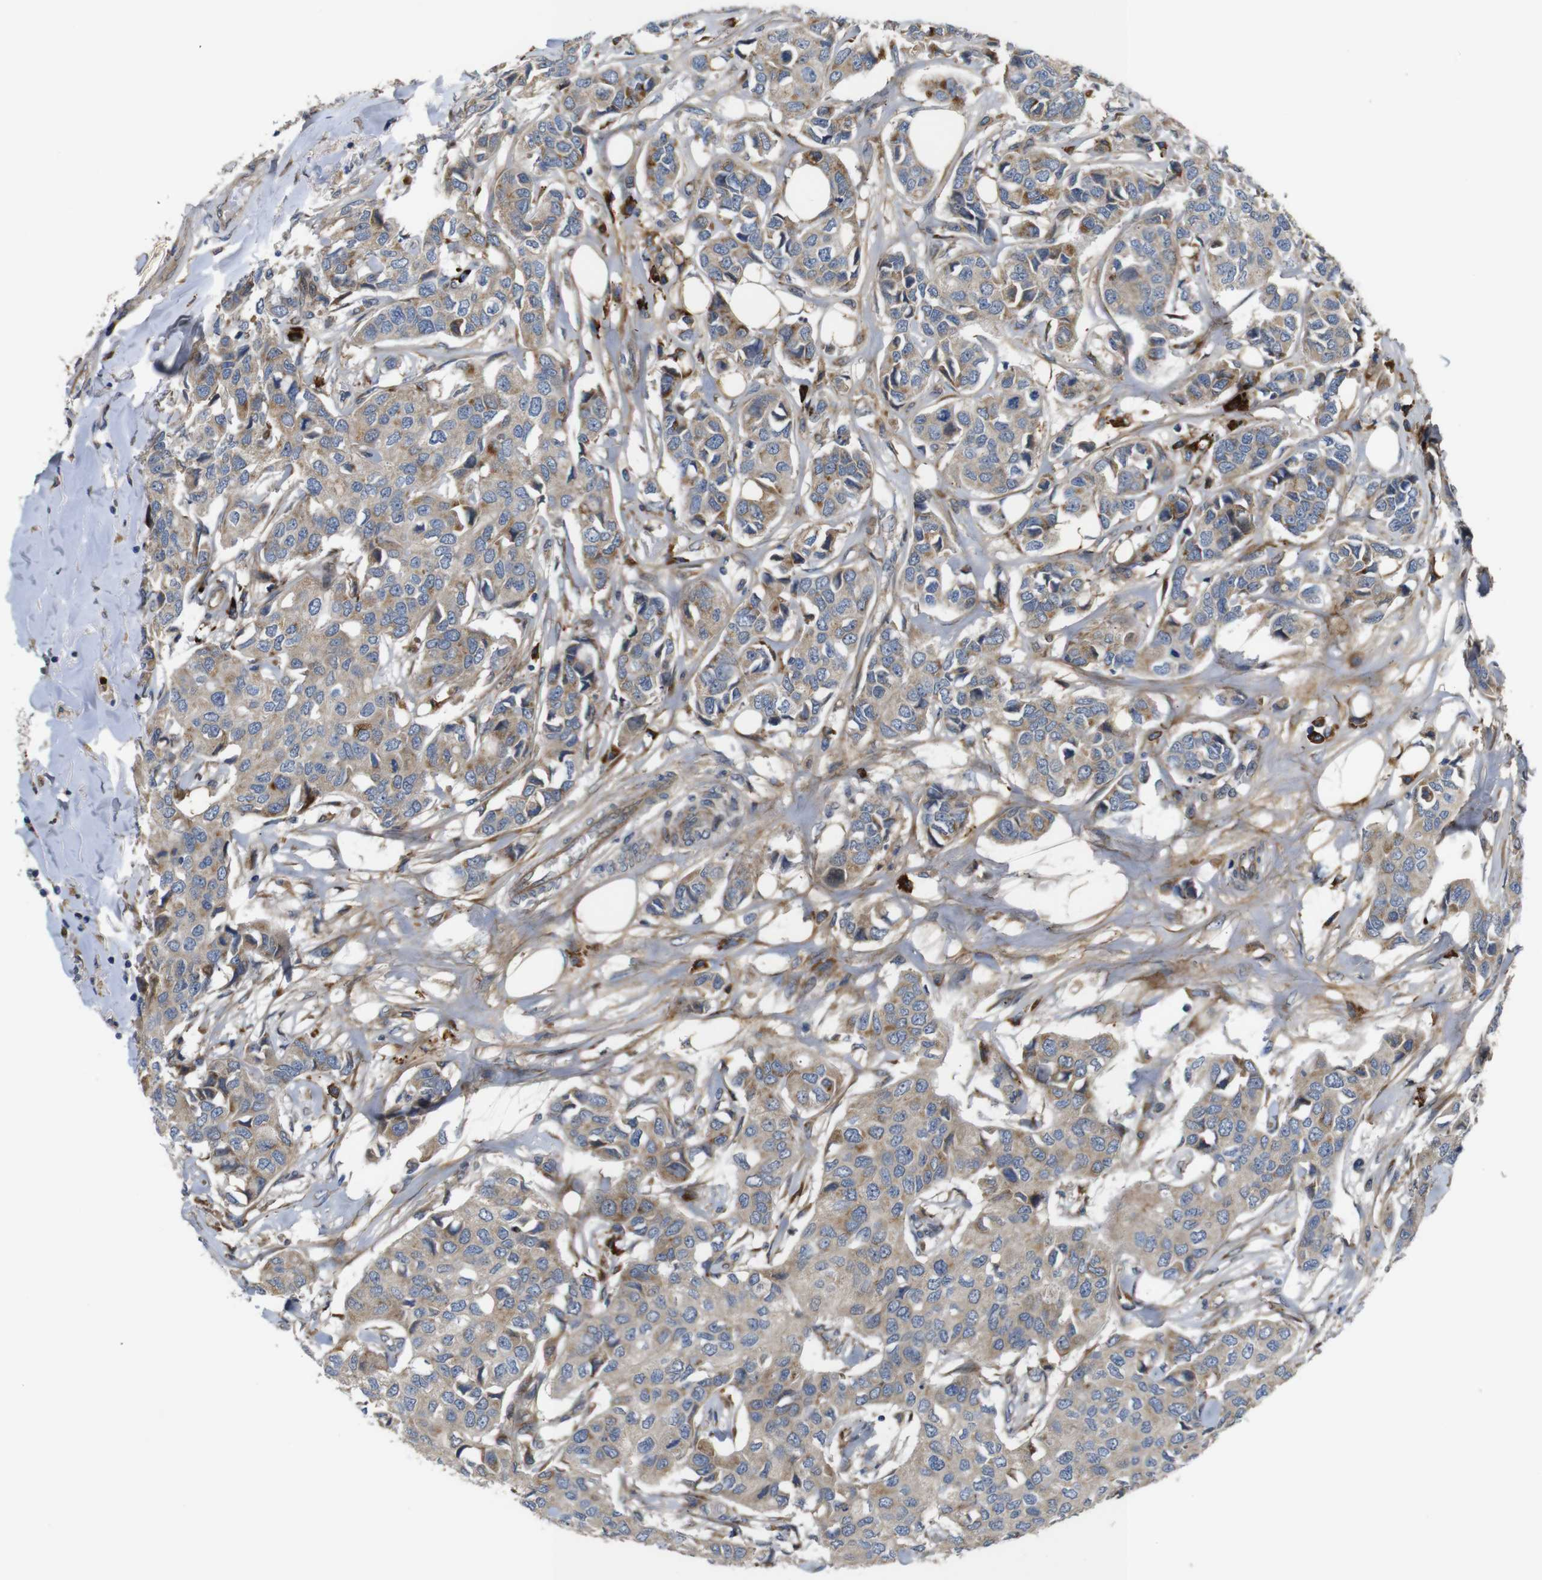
{"staining": {"intensity": "weak", "quantity": ">75%", "location": "cytoplasmic/membranous"}, "tissue": "breast cancer", "cell_type": "Tumor cells", "image_type": "cancer", "snomed": [{"axis": "morphology", "description": "Duct carcinoma"}, {"axis": "topography", "description": "Breast"}], "caption": "Protein analysis of breast cancer tissue shows weak cytoplasmic/membranous expression in approximately >75% of tumor cells.", "gene": "UBE2G2", "patient": {"sex": "female", "age": 80}}